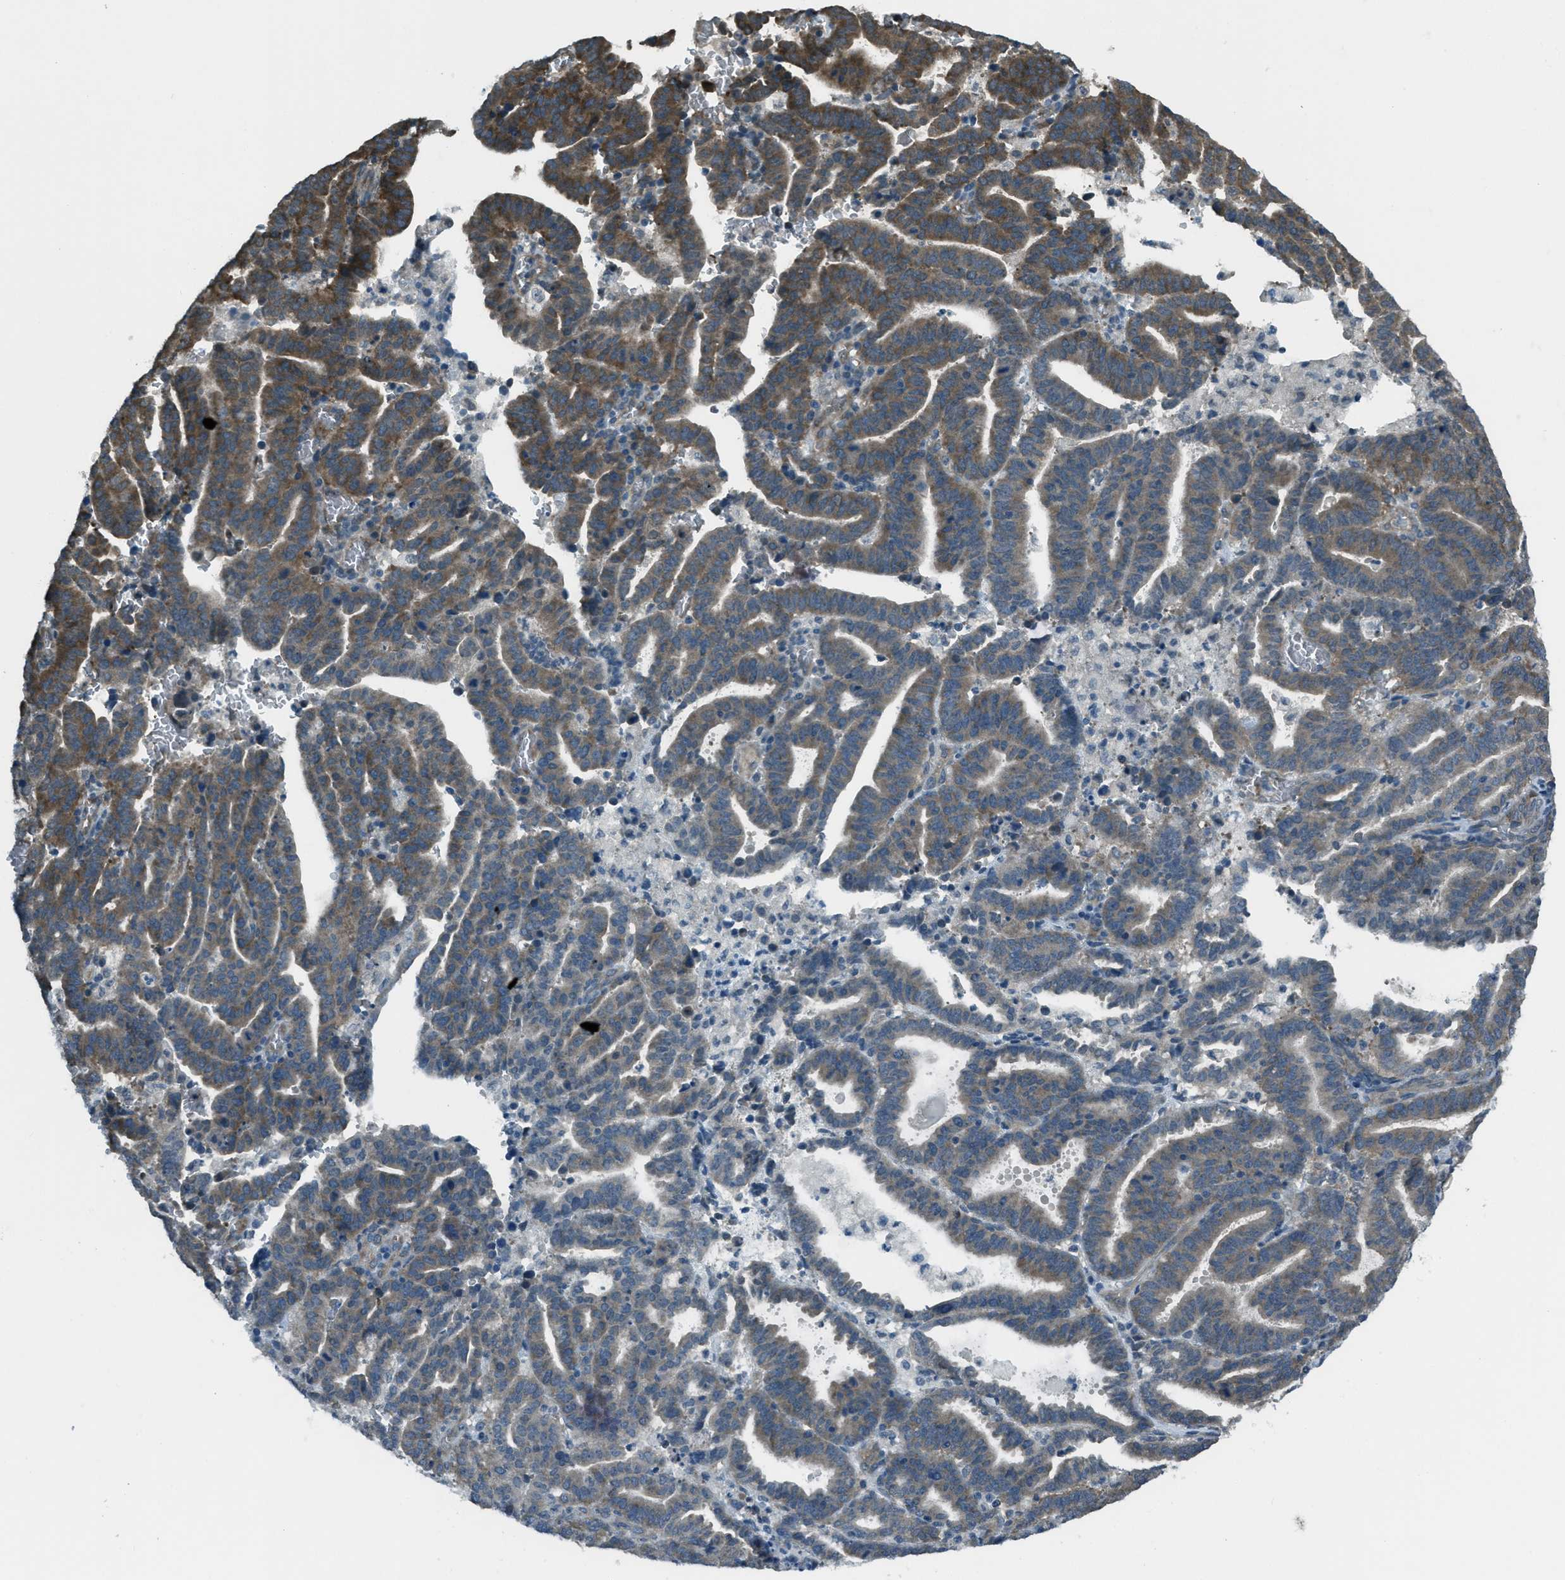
{"staining": {"intensity": "moderate", "quantity": "25%-75%", "location": "cytoplasmic/membranous"}, "tissue": "endometrial cancer", "cell_type": "Tumor cells", "image_type": "cancer", "snomed": [{"axis": "morphology", "description": "Adenocarcinoma, NOS"}, {"axis": "topography", "description": "Uterus"}], "caption": "Immunohistochemistry (IHC) of human adenocarcinoma (endometrial) exhibits medium levels of moderate cytoplasmic/membranous positivity in approximately 25%-75% of tumor cells.", "gene": "ASAP2", "patient": {"sex": "female", "age": 83}}